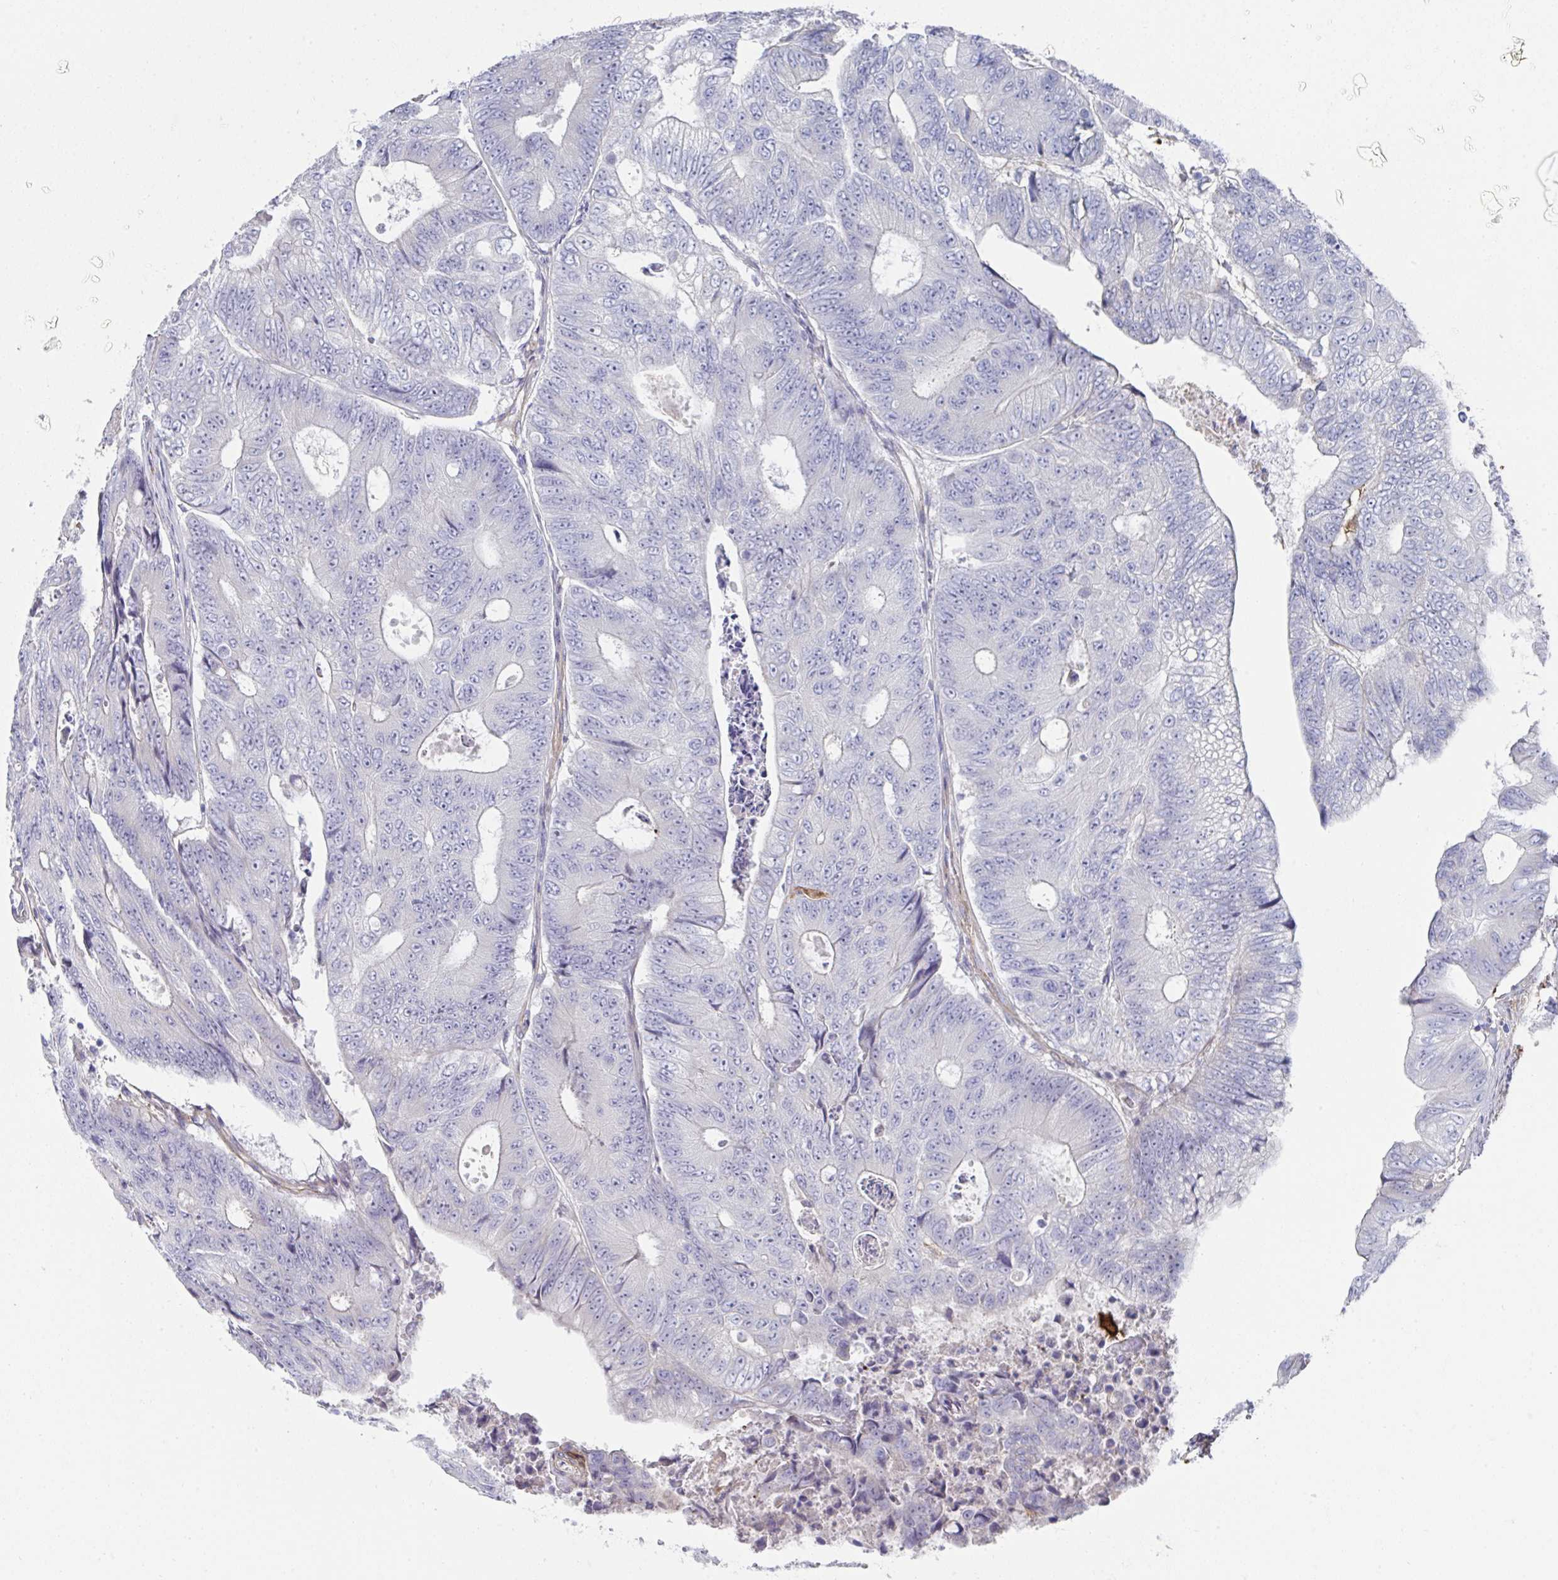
{"staining": {"intensity": "negative", "quantity": "none", "location": "none"}, "tissue": "colorectal cancer", "cell_type": "Tumor cells", "image_type": "cancer", "snomed": [{"axis": "morphology", "description": "Adenocarcinoma, NOS"}, {"axis": "topography", "description": "Colon"}], "caption": "Immunohistochemistry photomicrograph of neoplastic tissue: colorectal cancer (adenocarcinoma) stained with DAB reveals no significant protein expression in tumor cells. (Immunohistochemistry (ihc), brightfield microscopy, high magnification).", "gene": "FBXL13", "patient": {"sex": "female", "age": 48}}